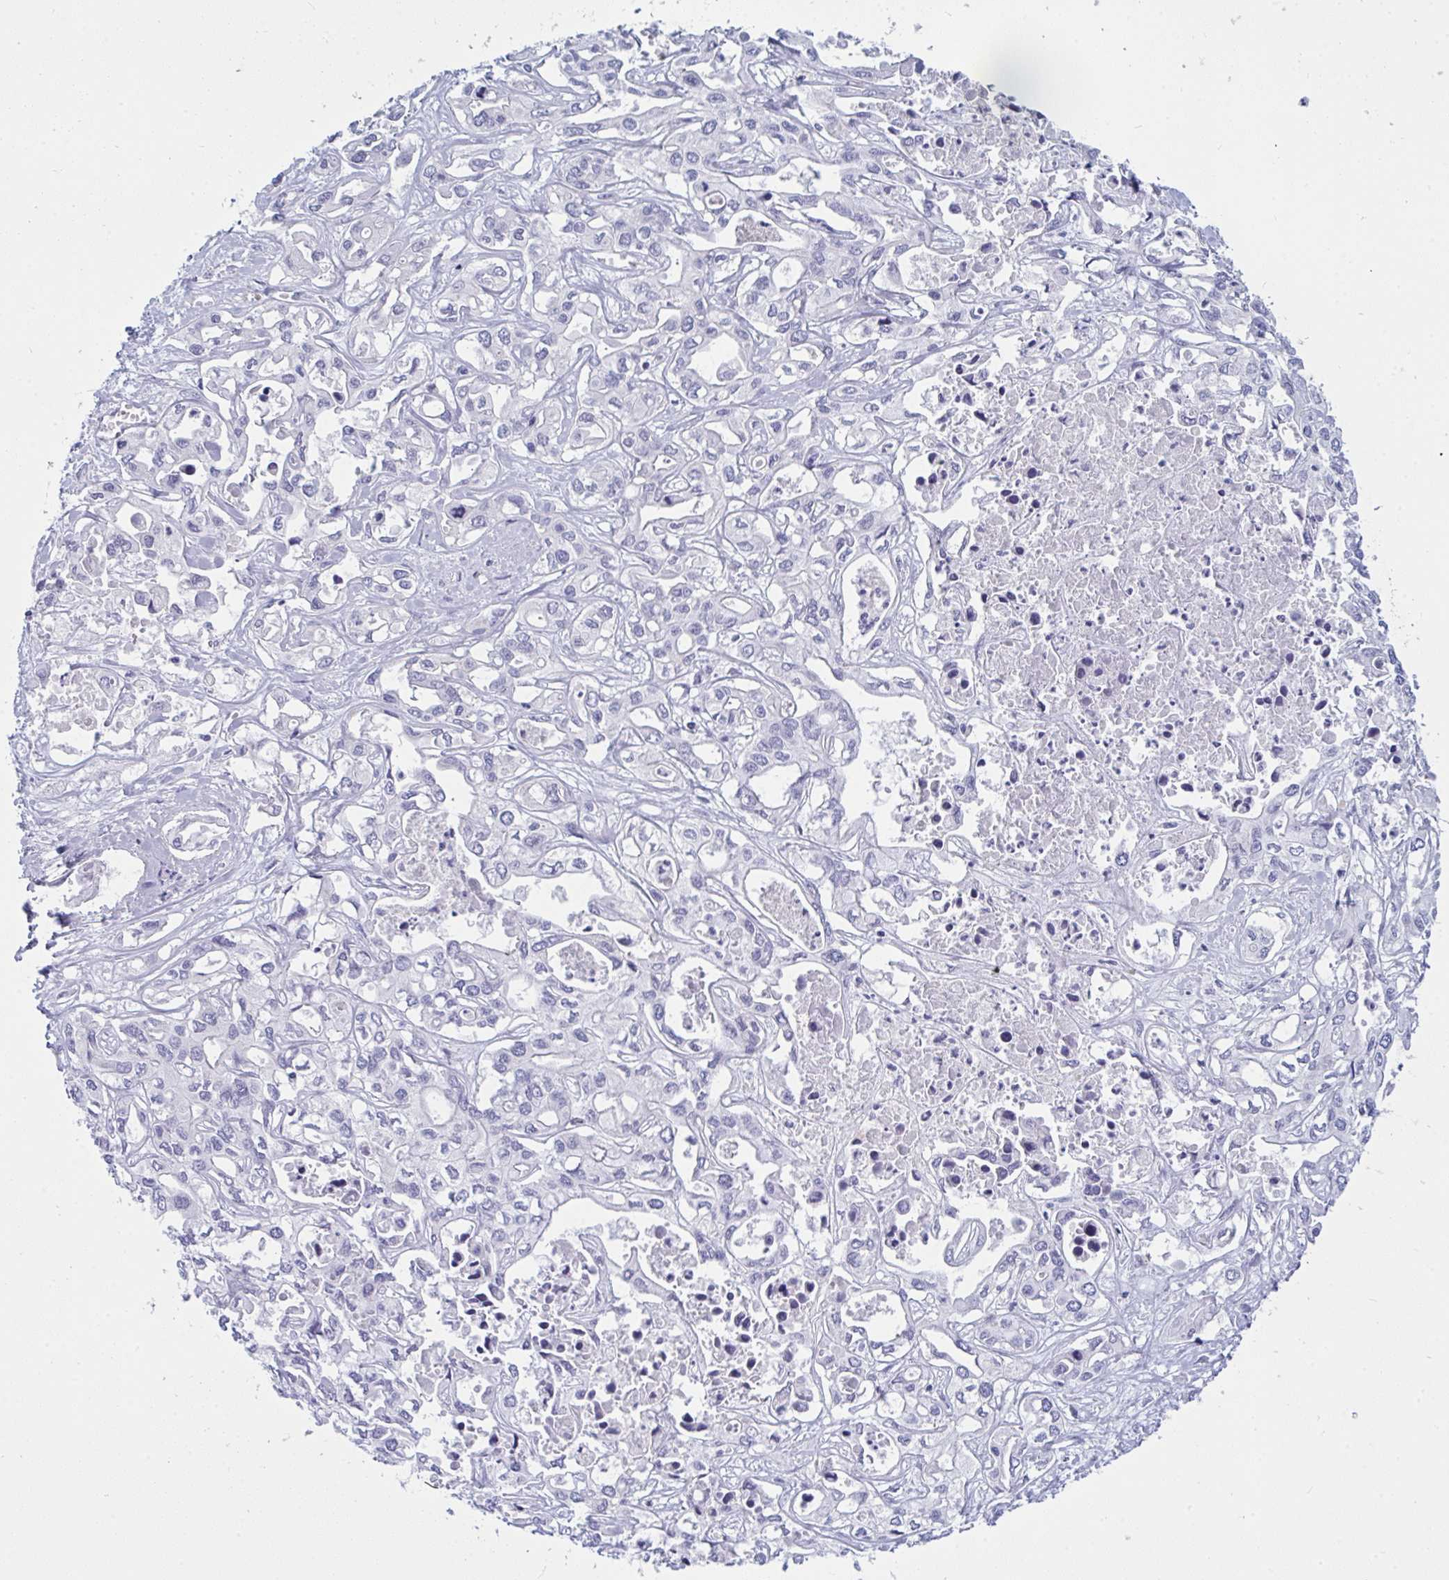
{"staining": {"intensity": "negative", "quantity": "none", "location": "none"}, "tissue": "liver cancer", "cell_type": "Tumor cells", "image_type": "cancer", "snomed": [{"axis": "morphology", "description": "Cholangiocarcinoma"}, {"axis": "topography", "description": "Liver"}], "caption": "Tumor cells show no significant expression in cholangiocarcinoma (liver).", "gene": "PRDM9", "patient": {"sex": "female", "age": 64}}